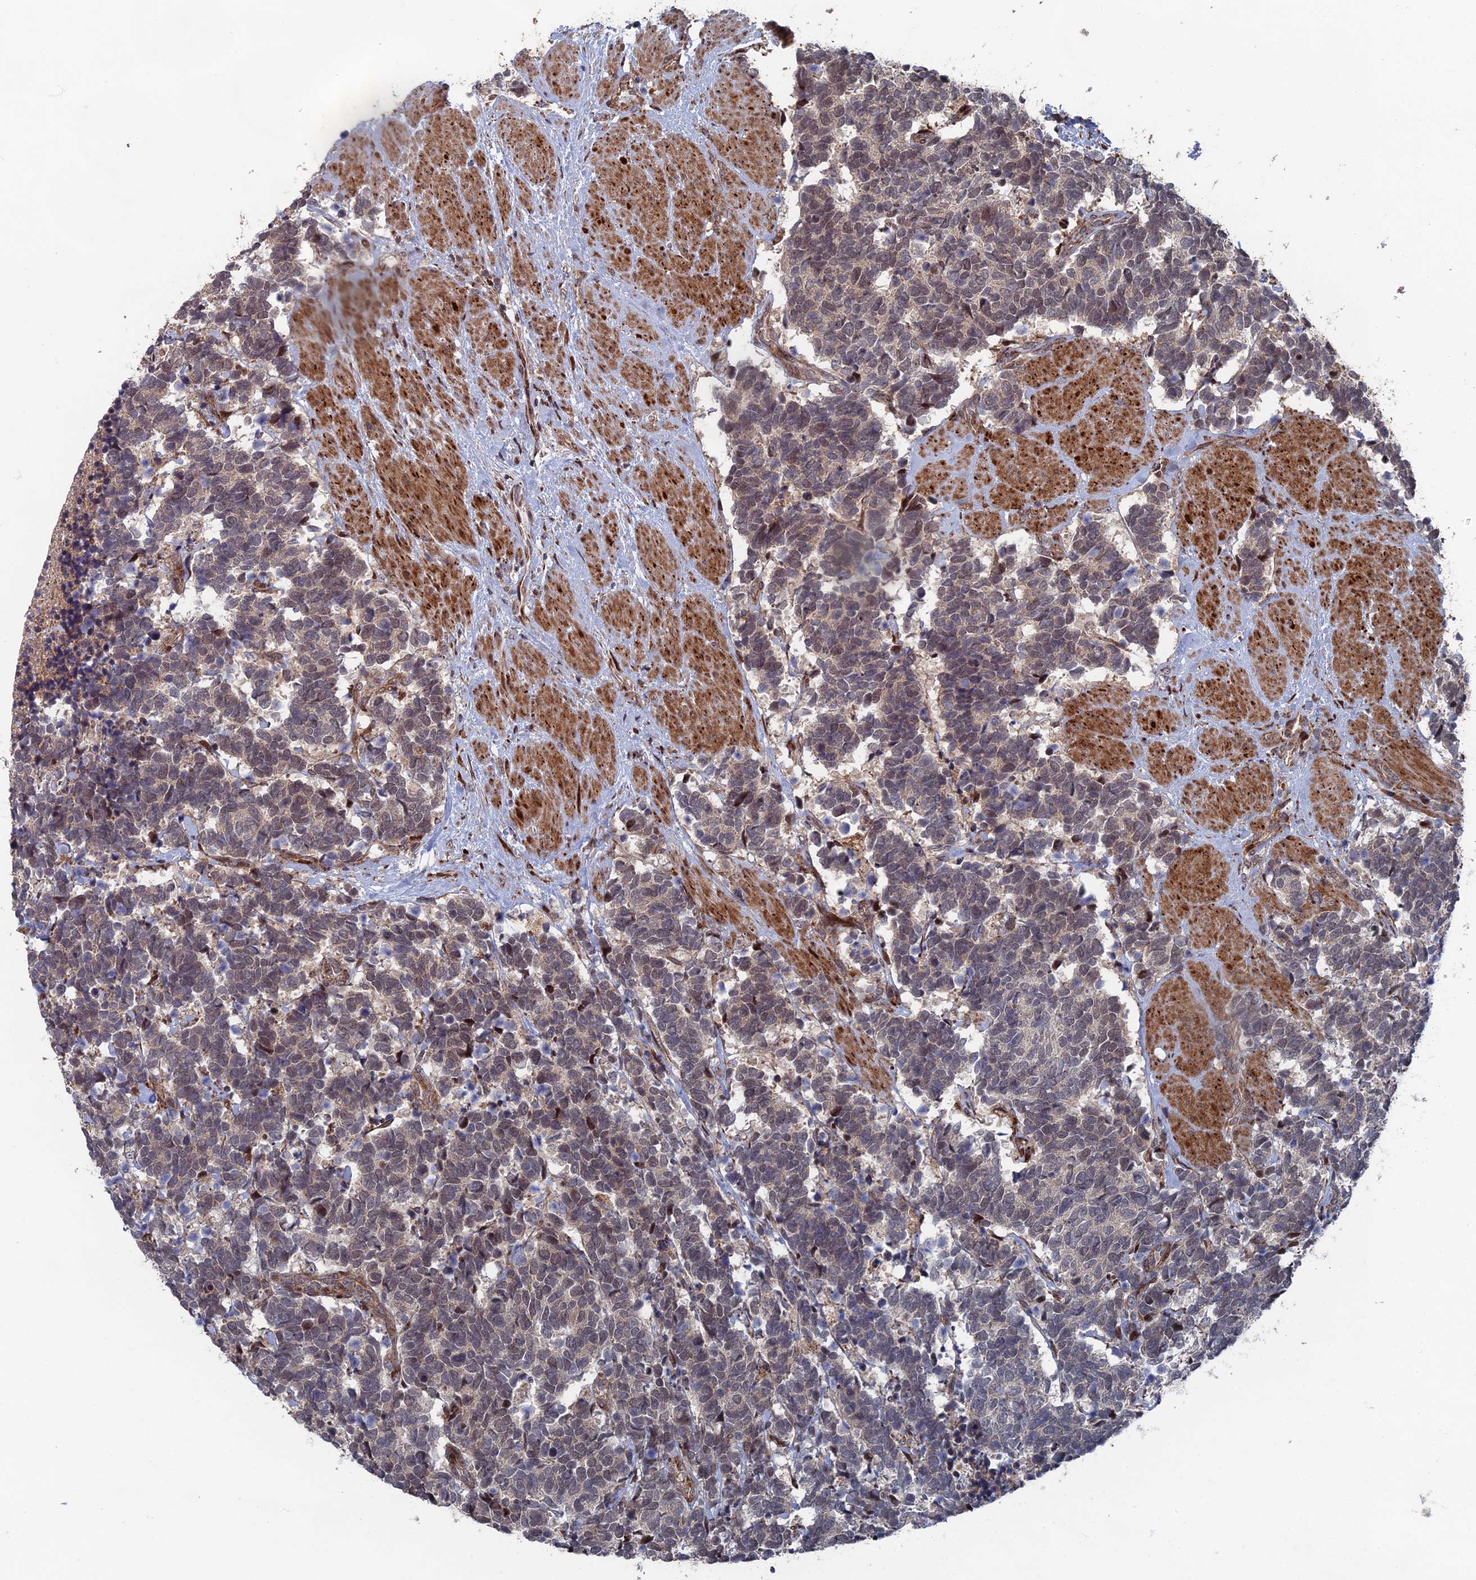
{"staining": {"intensity": "weak", "quantity": "<25%", "location": "cytoplasmic/membranous,nuclear"}, "tissue": "carcinoid", "cell_type": "Tumor cells", "image_type": "cancer", "snomed": [{"axis": "morphology", "description": "Carcinoma, NOS"}, {"axis": "morphology", "description": "Carcinoid, malignant, NOS"}, {"axis": "topography", "description": "Prostate"}], "caption": "Immunohistochemistry (IHC) micrograph of human carcinoid stained for a protein (brown), which demonstrates no staining in tumor cells.", "gene": "GTF2IRD1", "patient": {"sex": "male", "age": 57}}